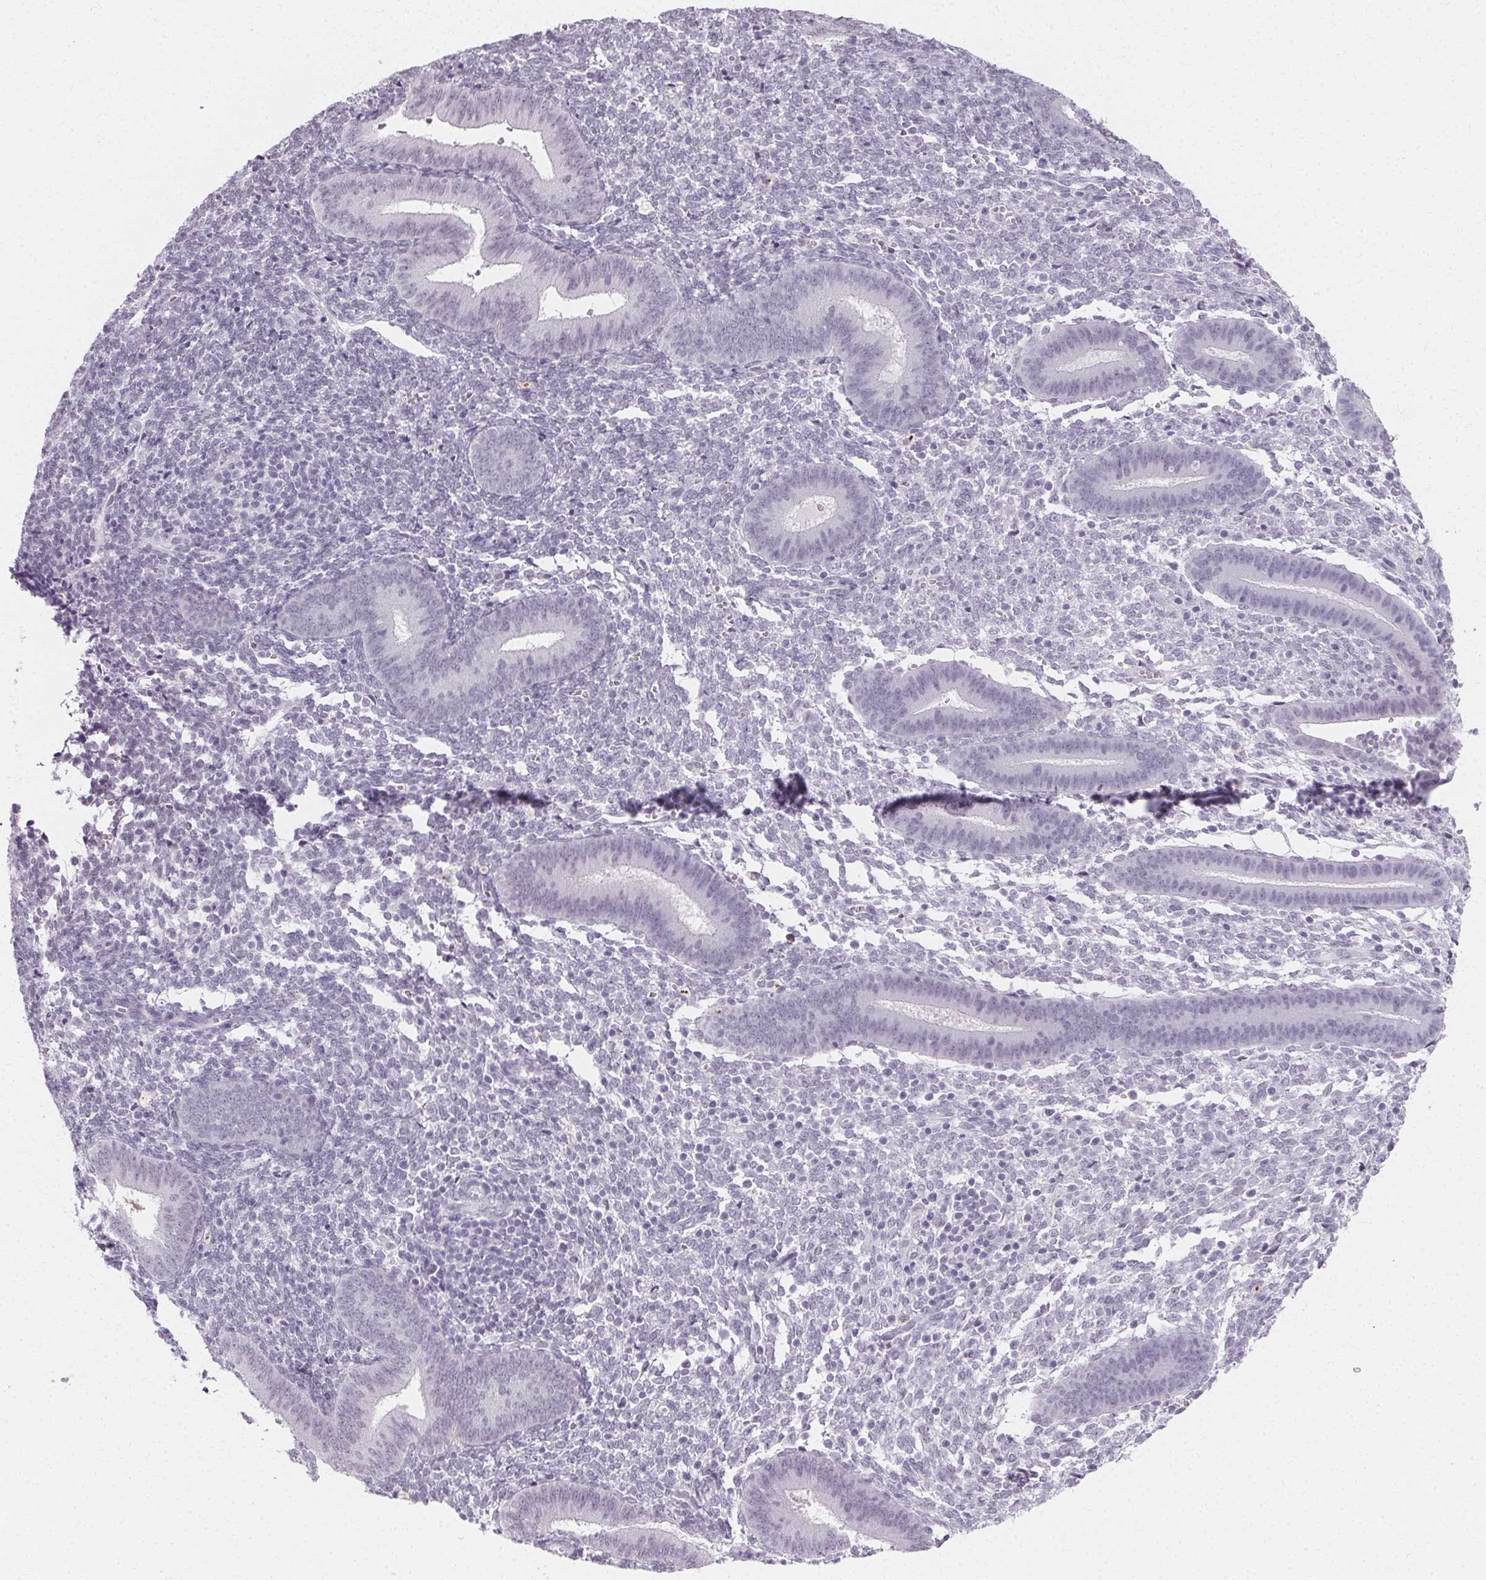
{"staining": {"intensity": "negative", "quantity": "none", "location": "none"}, "tissue": "endometrium", "cell_type": "Cells in endometrial stroma", "image_type": "normal", "snomed": [{"axis": "morphology", "description": "Normal tissue, NOS"}, {"axis": "topography", "description": "Endometrium"}], "caption": "High power microscopy histopathology image of an immunohistochemistry (IHC) histopathology image of benign endometrium, revealing no significant staining in cells in endometrial stroma.", "gene": "SYNPR", "patient": {"sex": "female", "age": 25}}